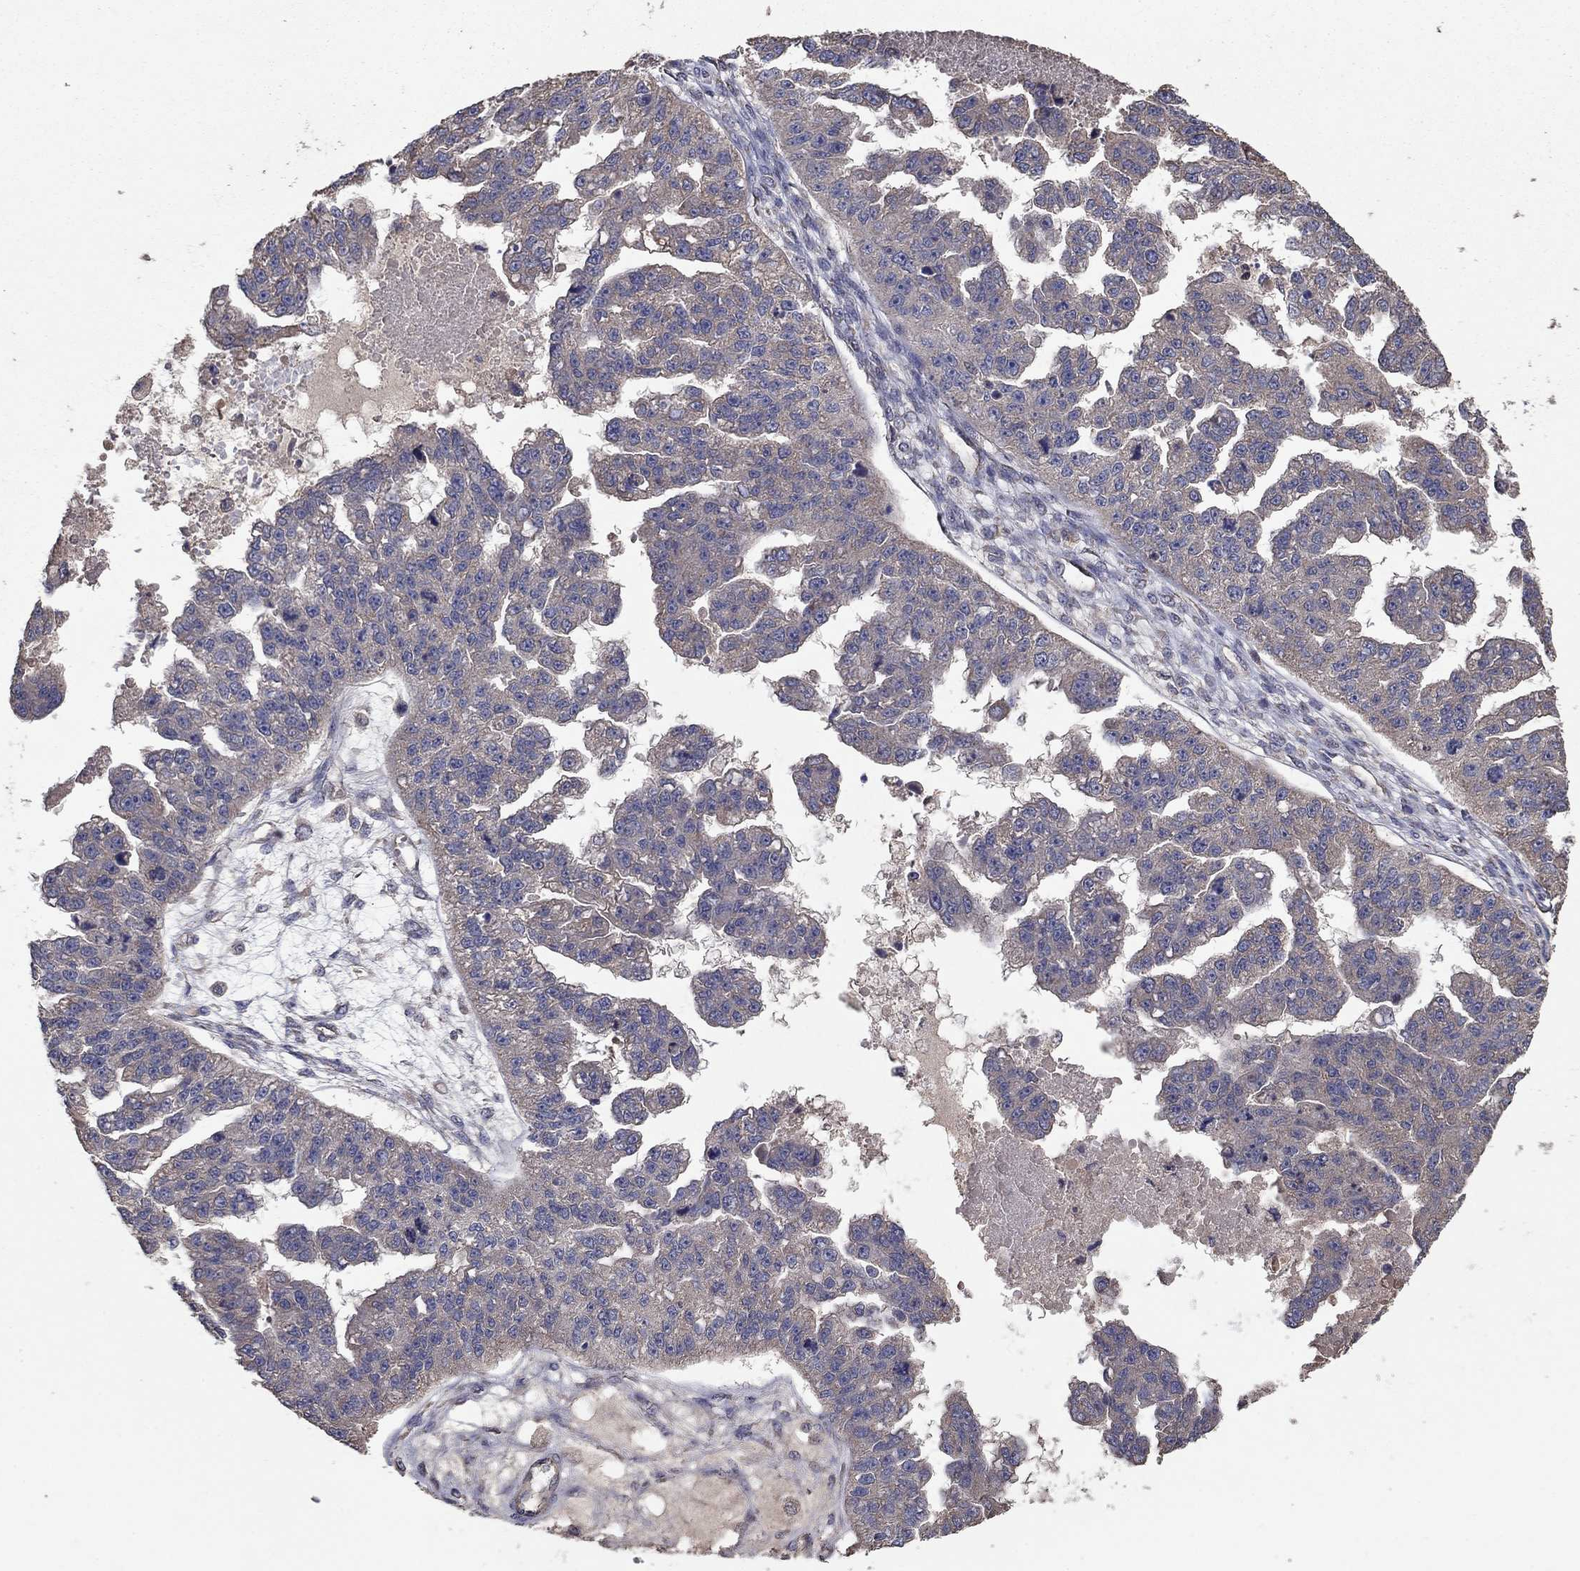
{"staining": {"intensity": "negative", "quantity": "none", "location": "none"}, "tissue": "ovarian cancer", "cell_type": "Tumor cells", "image_type": "cancer", "snomed": [{"axis": "morphology", "description": "Cystadenocarcinoma, serous, NOS"}, {"axis": "topography", "description": "Ovary"}], "caption": "Protein analysis of ovarian cancer (serous cystadenocarcinoma) displays no significant expression in tumor cells.", "gene": "FLT4", "patient": {"sex": "female", "age": 58}}